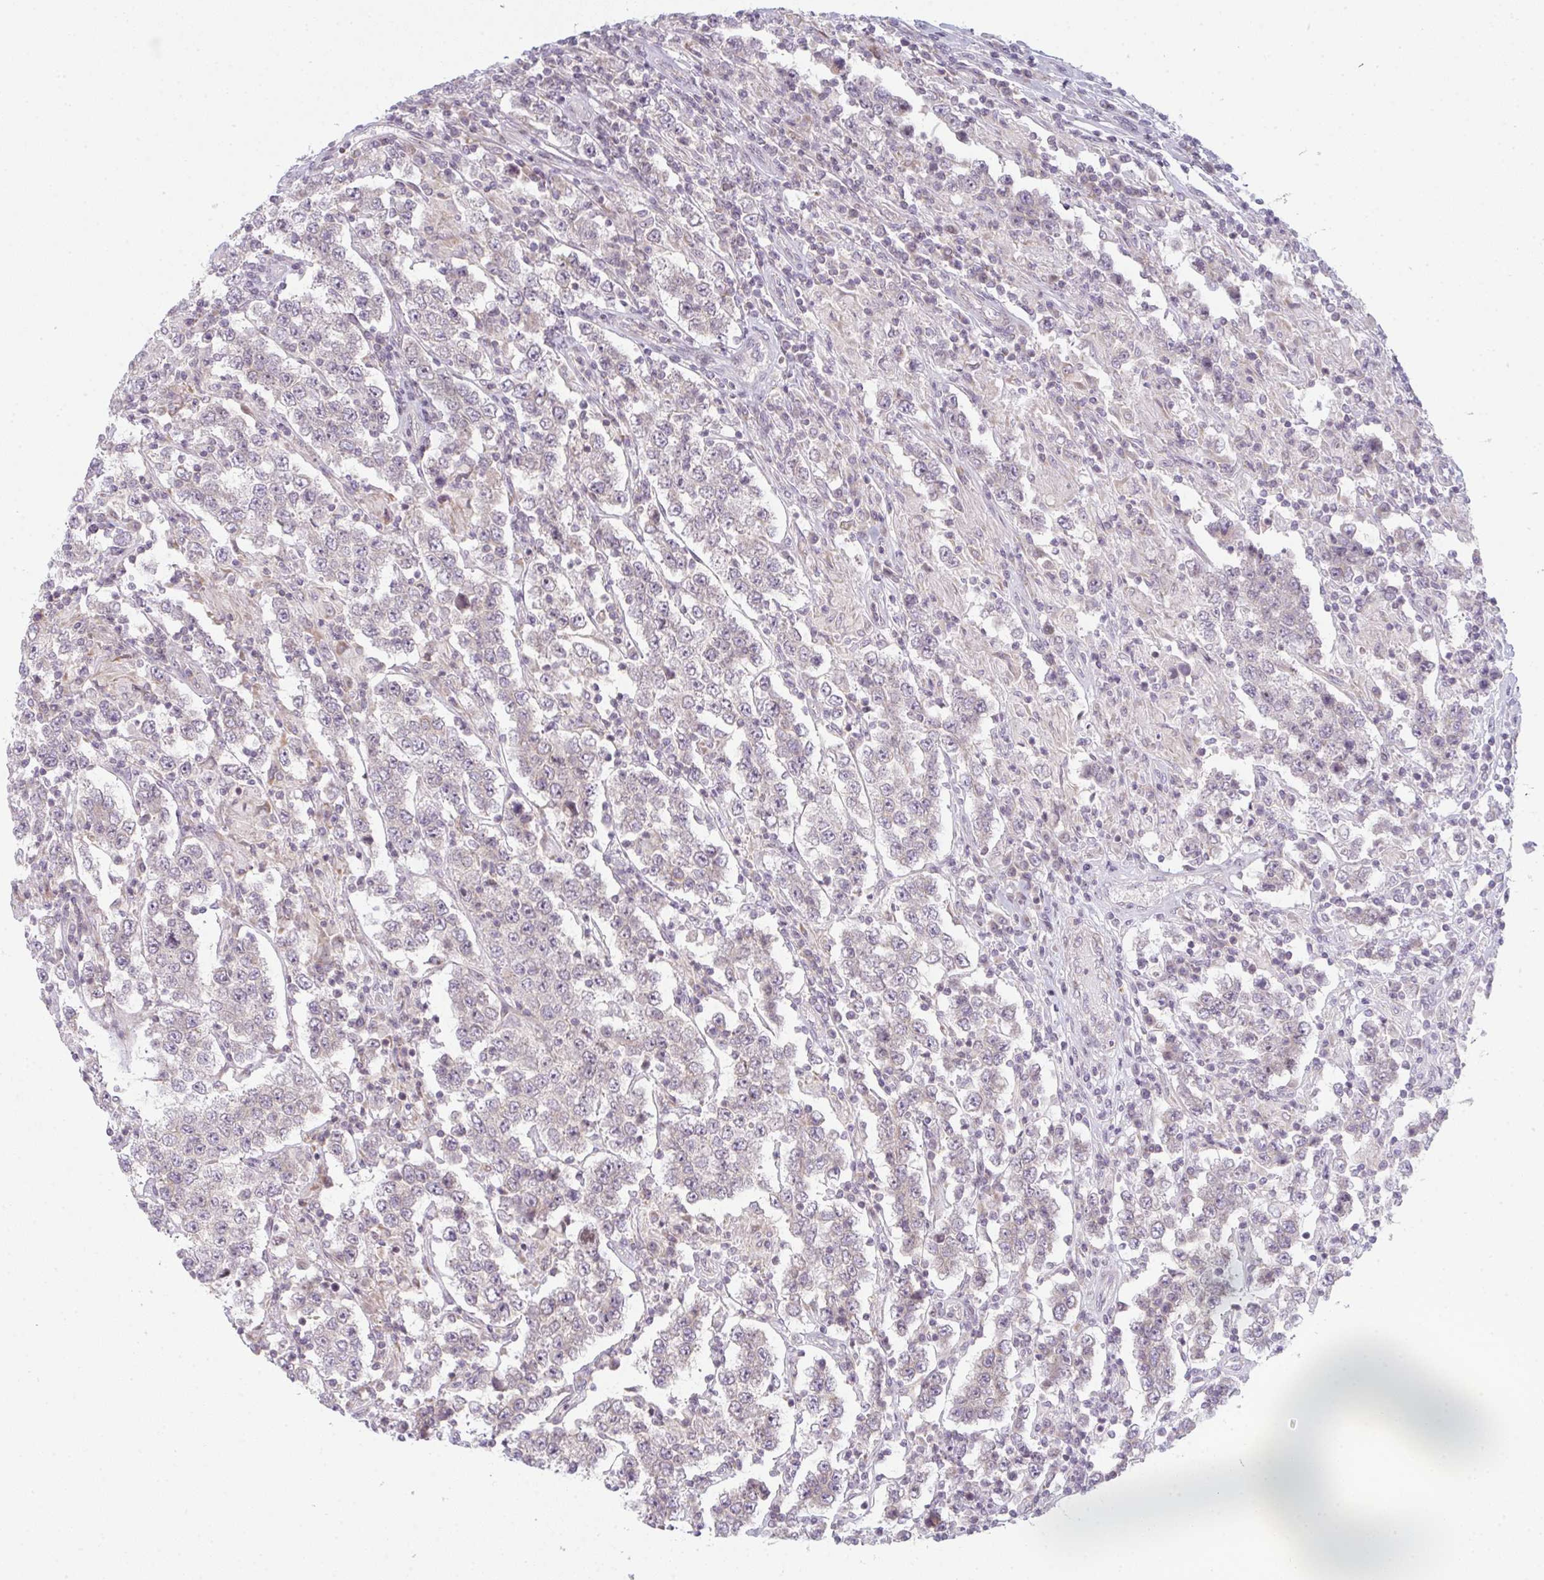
{"staining": {"intensity": "negative", "quantity": "none", "location": "none"}, "tissue": "testis cancer", "cell_type": "Tumor cells", "image_type": "cancer", "snomed": [{"axis": "morphology", "description": "Normal tissue, NOS"}, {"axis": "morphology", "description": "Urothelial carcinoma, High grade"}, {"axis": "morphology", "description": "Seminoma, NOS"}, {"axis": "morphology", "description": "Carcinoma, Embryonal, NOS"}, {"axis": "topography", "description": "Urinary bladder"}, {"axis": "topography", "description": "Testis"}], "caption": "High power microscopy photomicrograph of an immunohistochemistry (IHC) image of testis cancer, revealing no significant expression in tumor cells.", "gene": "TMEM237", "patient": {"sex": "male", "age": 41}}